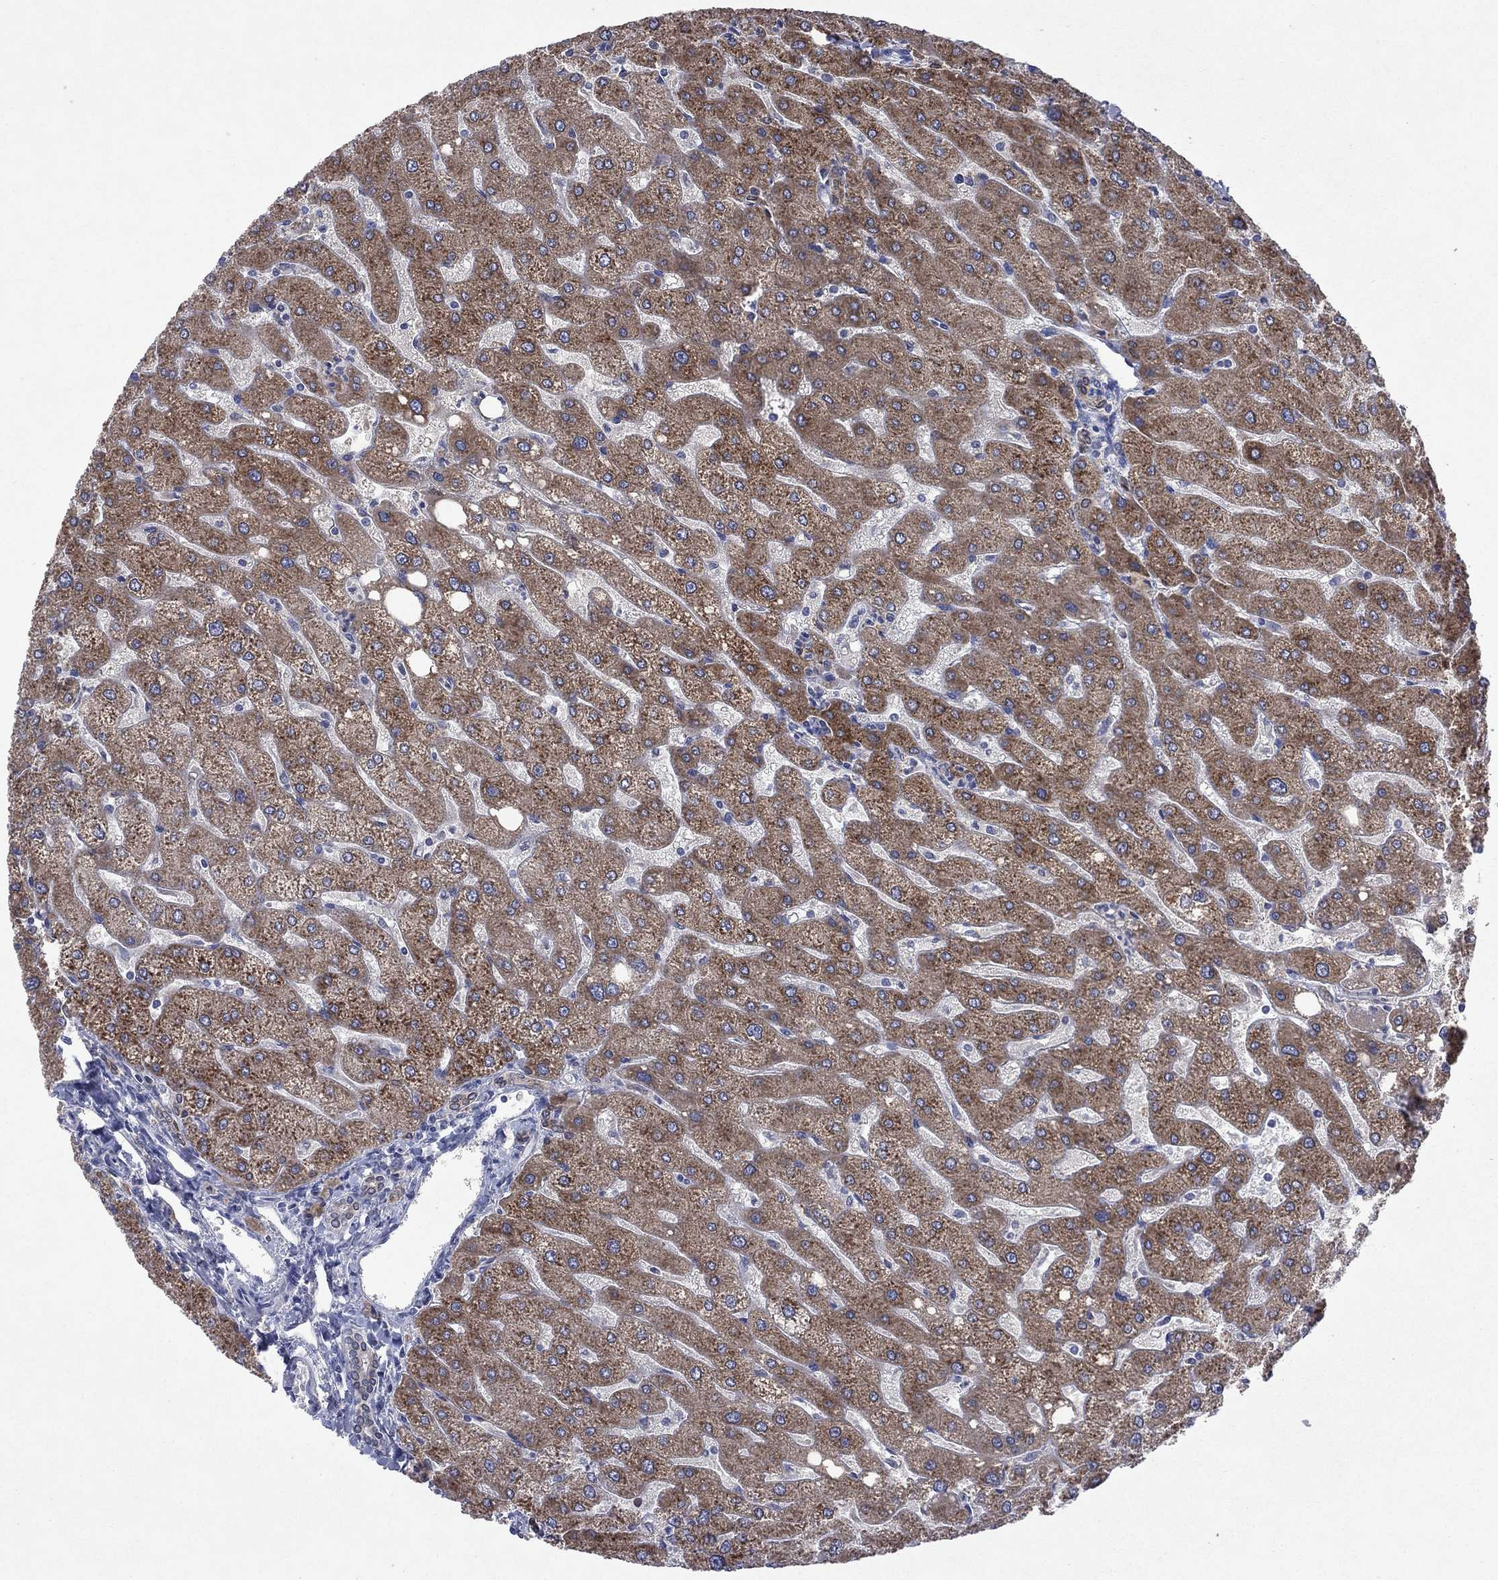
{"staining": {"intensity": "moderate", "quantity": ">75%", "location": "cytoplasmic/membranous"}, "tissue": "liver", "cell_type": "Cholangiocytes", "image_type": "normal", "snomed": [{"axis": "morphology", "description": "Normal tissue, NOS"}, {"axis": "topography", "description": "Liver"}], "caption": "IHC staining of normal liver, which reveals medium levels of moderate cytoplasmic/membranous staining in about >75% of cholangiocytes indicating moderate cytoplasmic/membranous protein staining. The staining was performed using DAB (brown) for protein detection and nuclei were counterstained in hematoxylin (blue).", "gene": "TMEM97", "patient": {"sex": "male", "age": 67}}